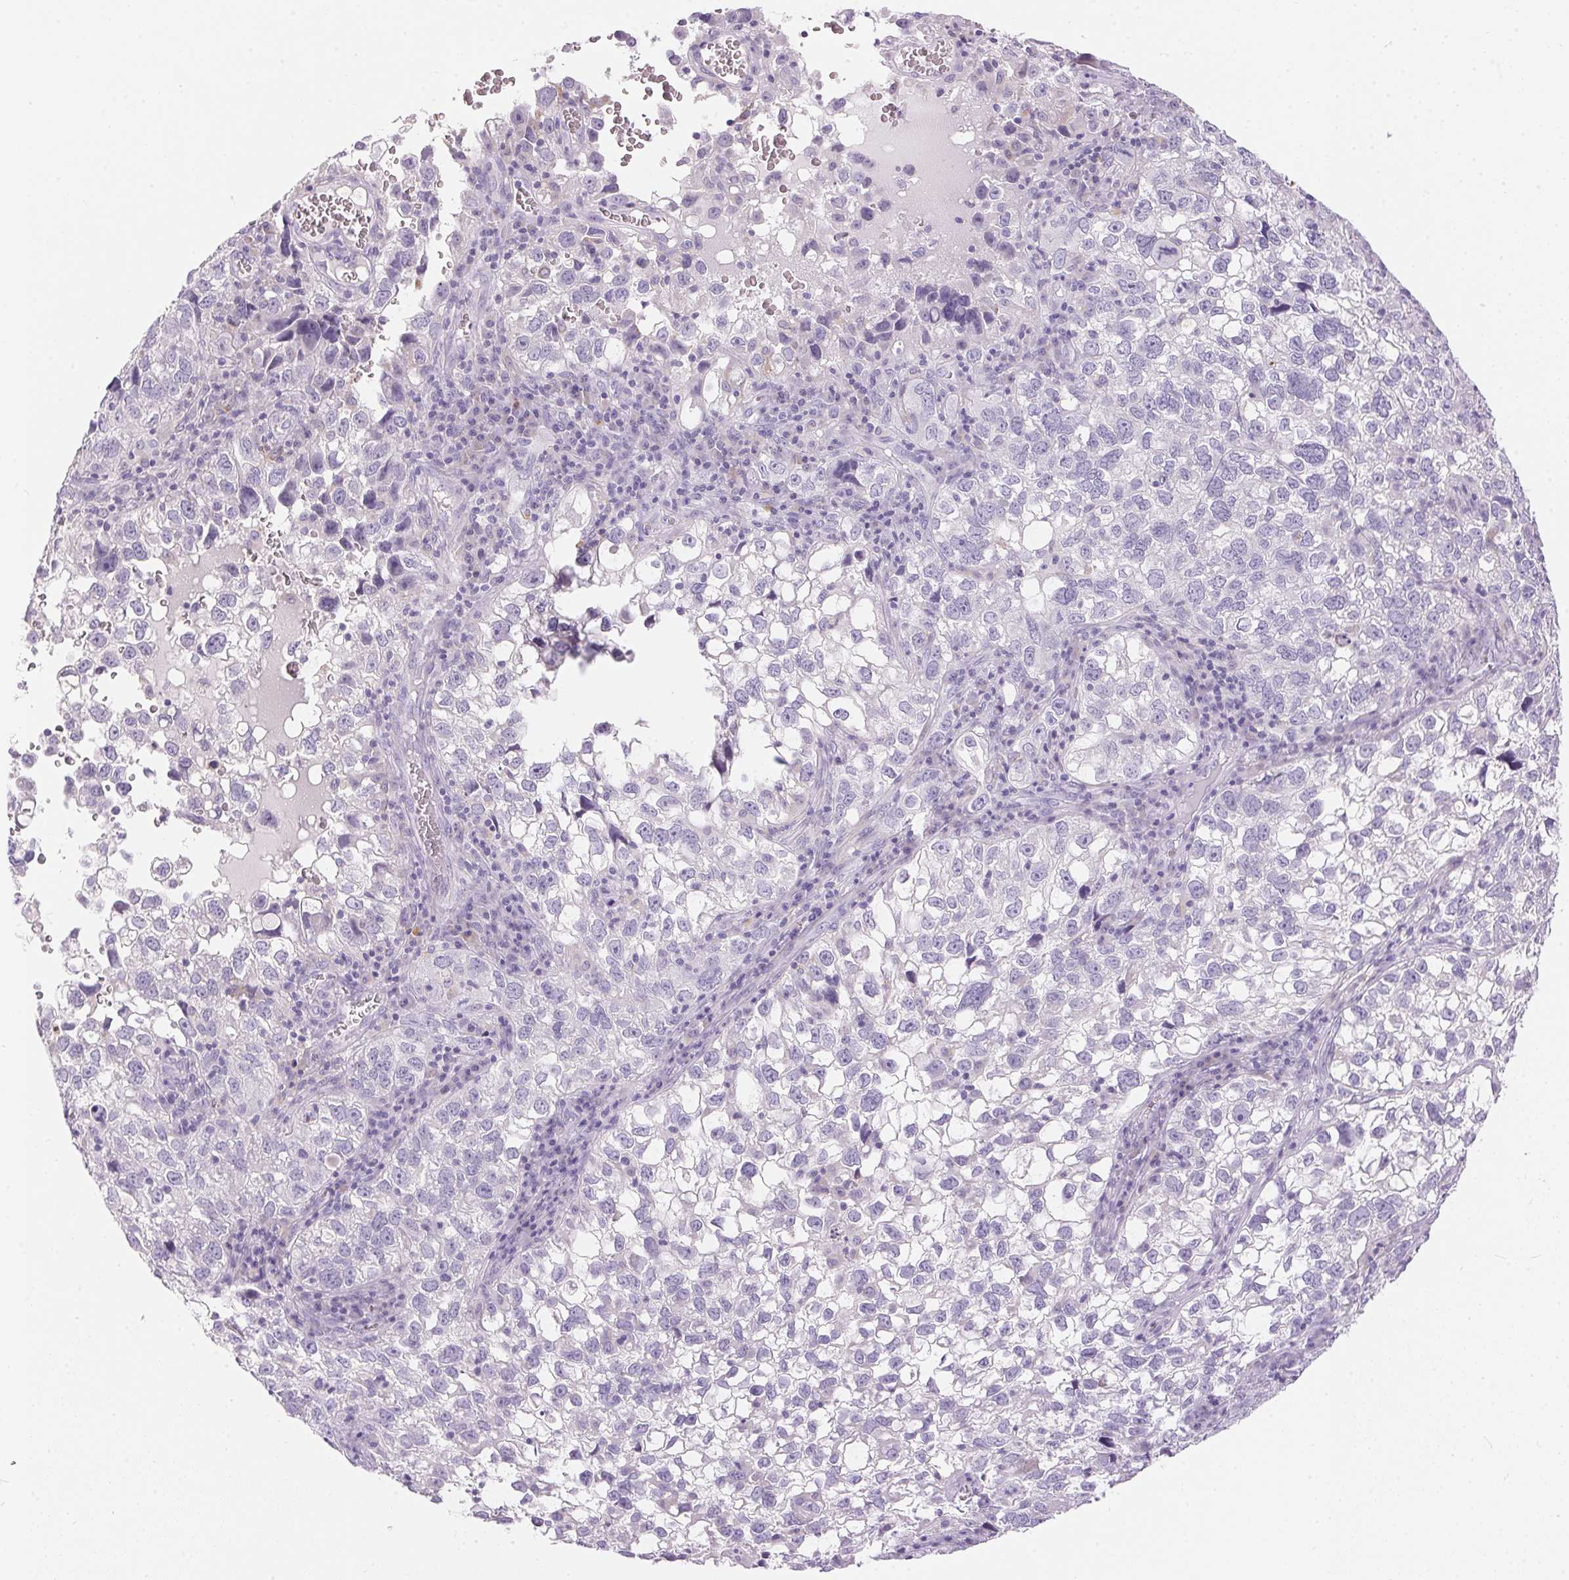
{"staining": {"intensity": "negative", "quantity": "none", "location": "none"}, "tissue": "cervical cancer", "cell_type": "Tumor cells", "image_type": "cancer", "snomed": [{"axis": "morphology", "description": "Squamous cell carcinoma, NOS"}, {"axis": "topography", "description": "Cervix"}], "caption": "Image shows no protein staining in tumor cells of squamous cell carcinoma (cervical) tissue.", "gene": "PNLIPRP3", "patient": {"sex": "female", "age": 55}}